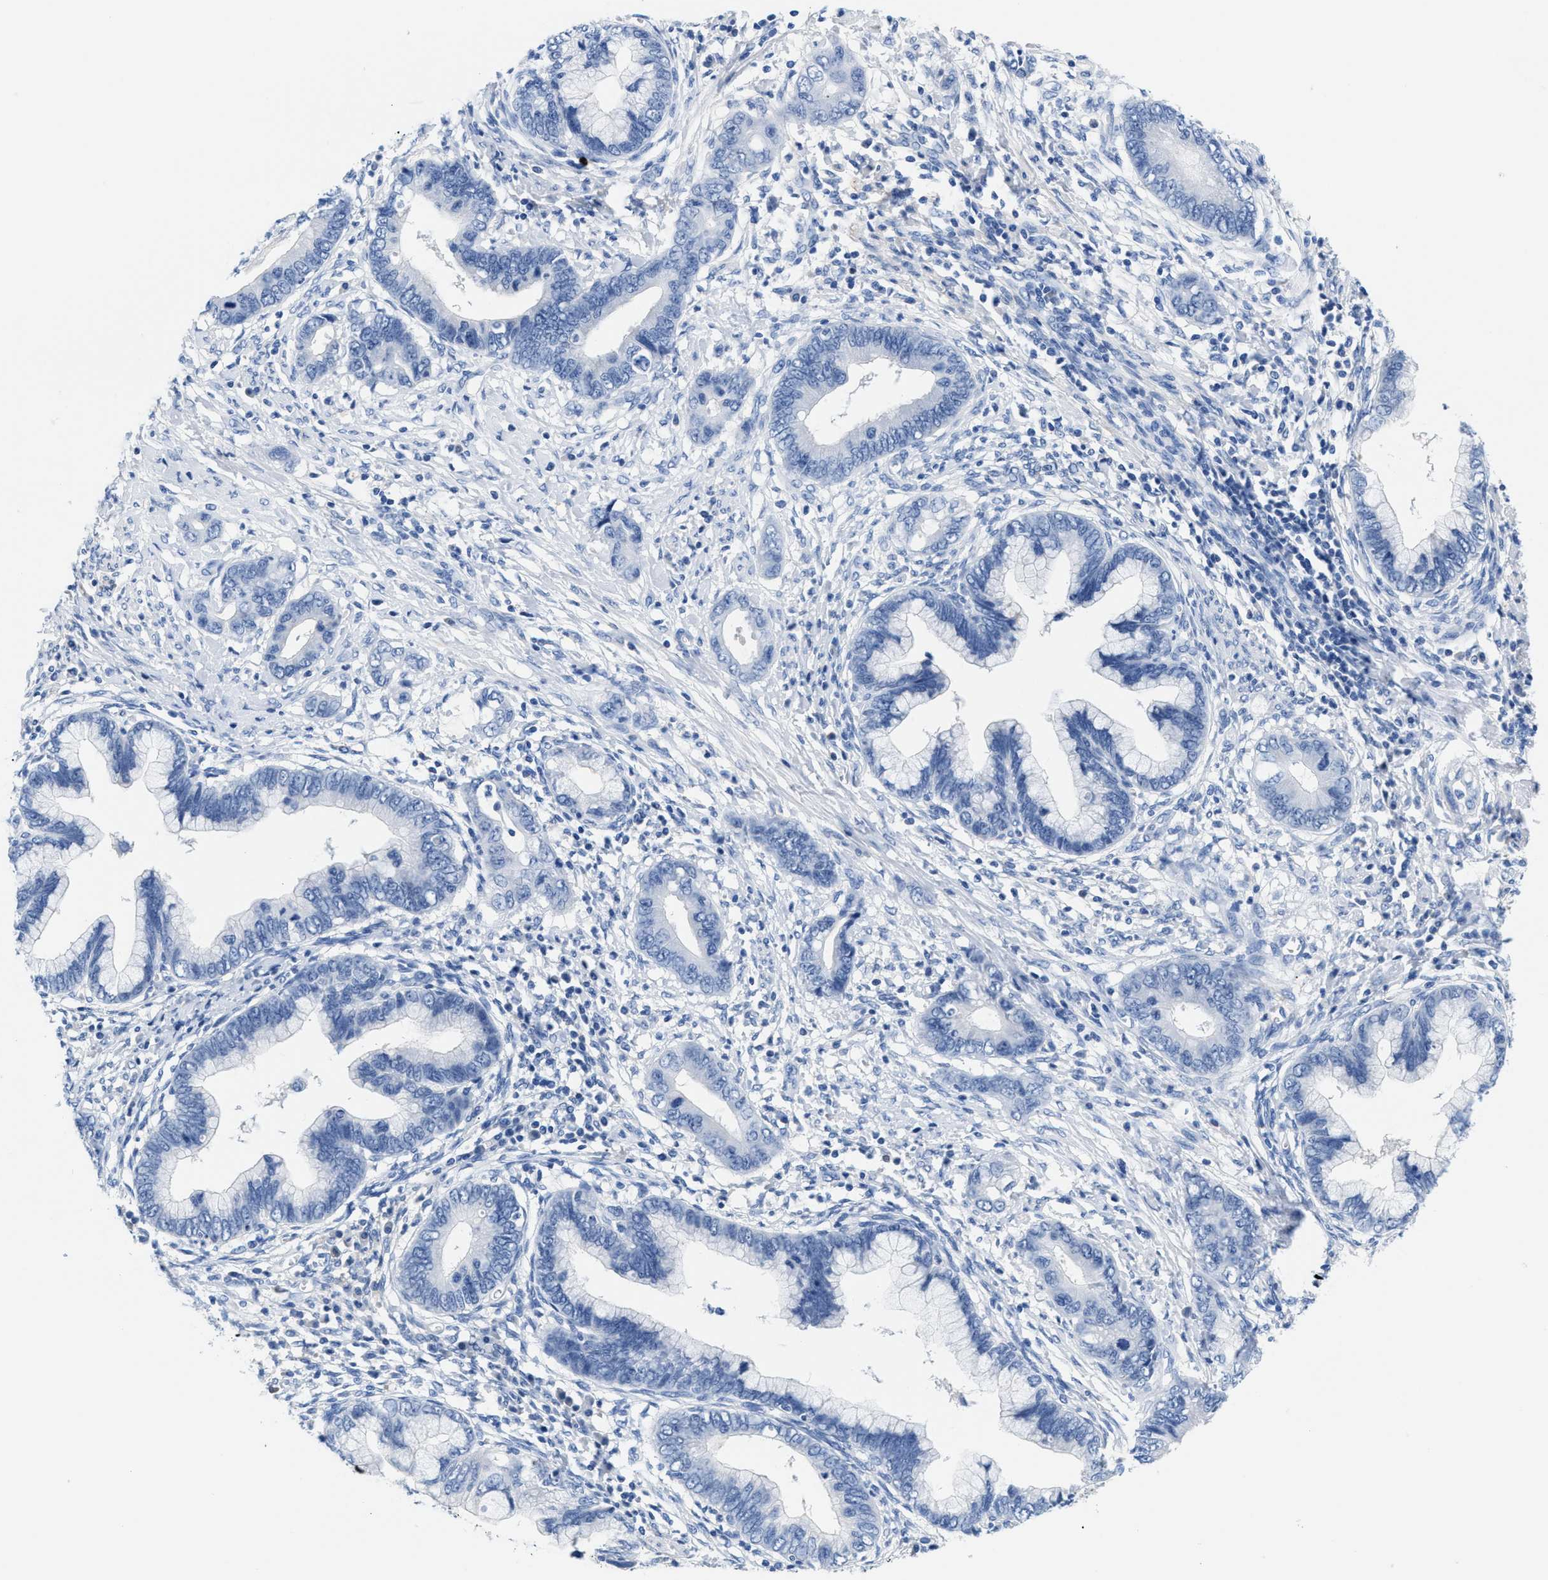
{"staining": {"intensity": "negative", "quantity": "none", "location": "none"}, "tissue": "cervical cancer", "cell_type": "Tumor cells", "image_type": "cancer", "snomed": [{"axis": "morphology", "description": "Adenocarcinoma, NOS"}, {"axis": "topography", "description": "Cervix"}], "caption": "Immunohistochemistry histopathology image of adenocarcinoma (cervical) stained for a protein (brown), which displays no expression in tumor cells. (DAB (3,3'-diaminobenzidine) immunohistochemistry (IHC), high magnification).", "gene": "SLFN13", "patient": {"sex": "female", "age": 44}}